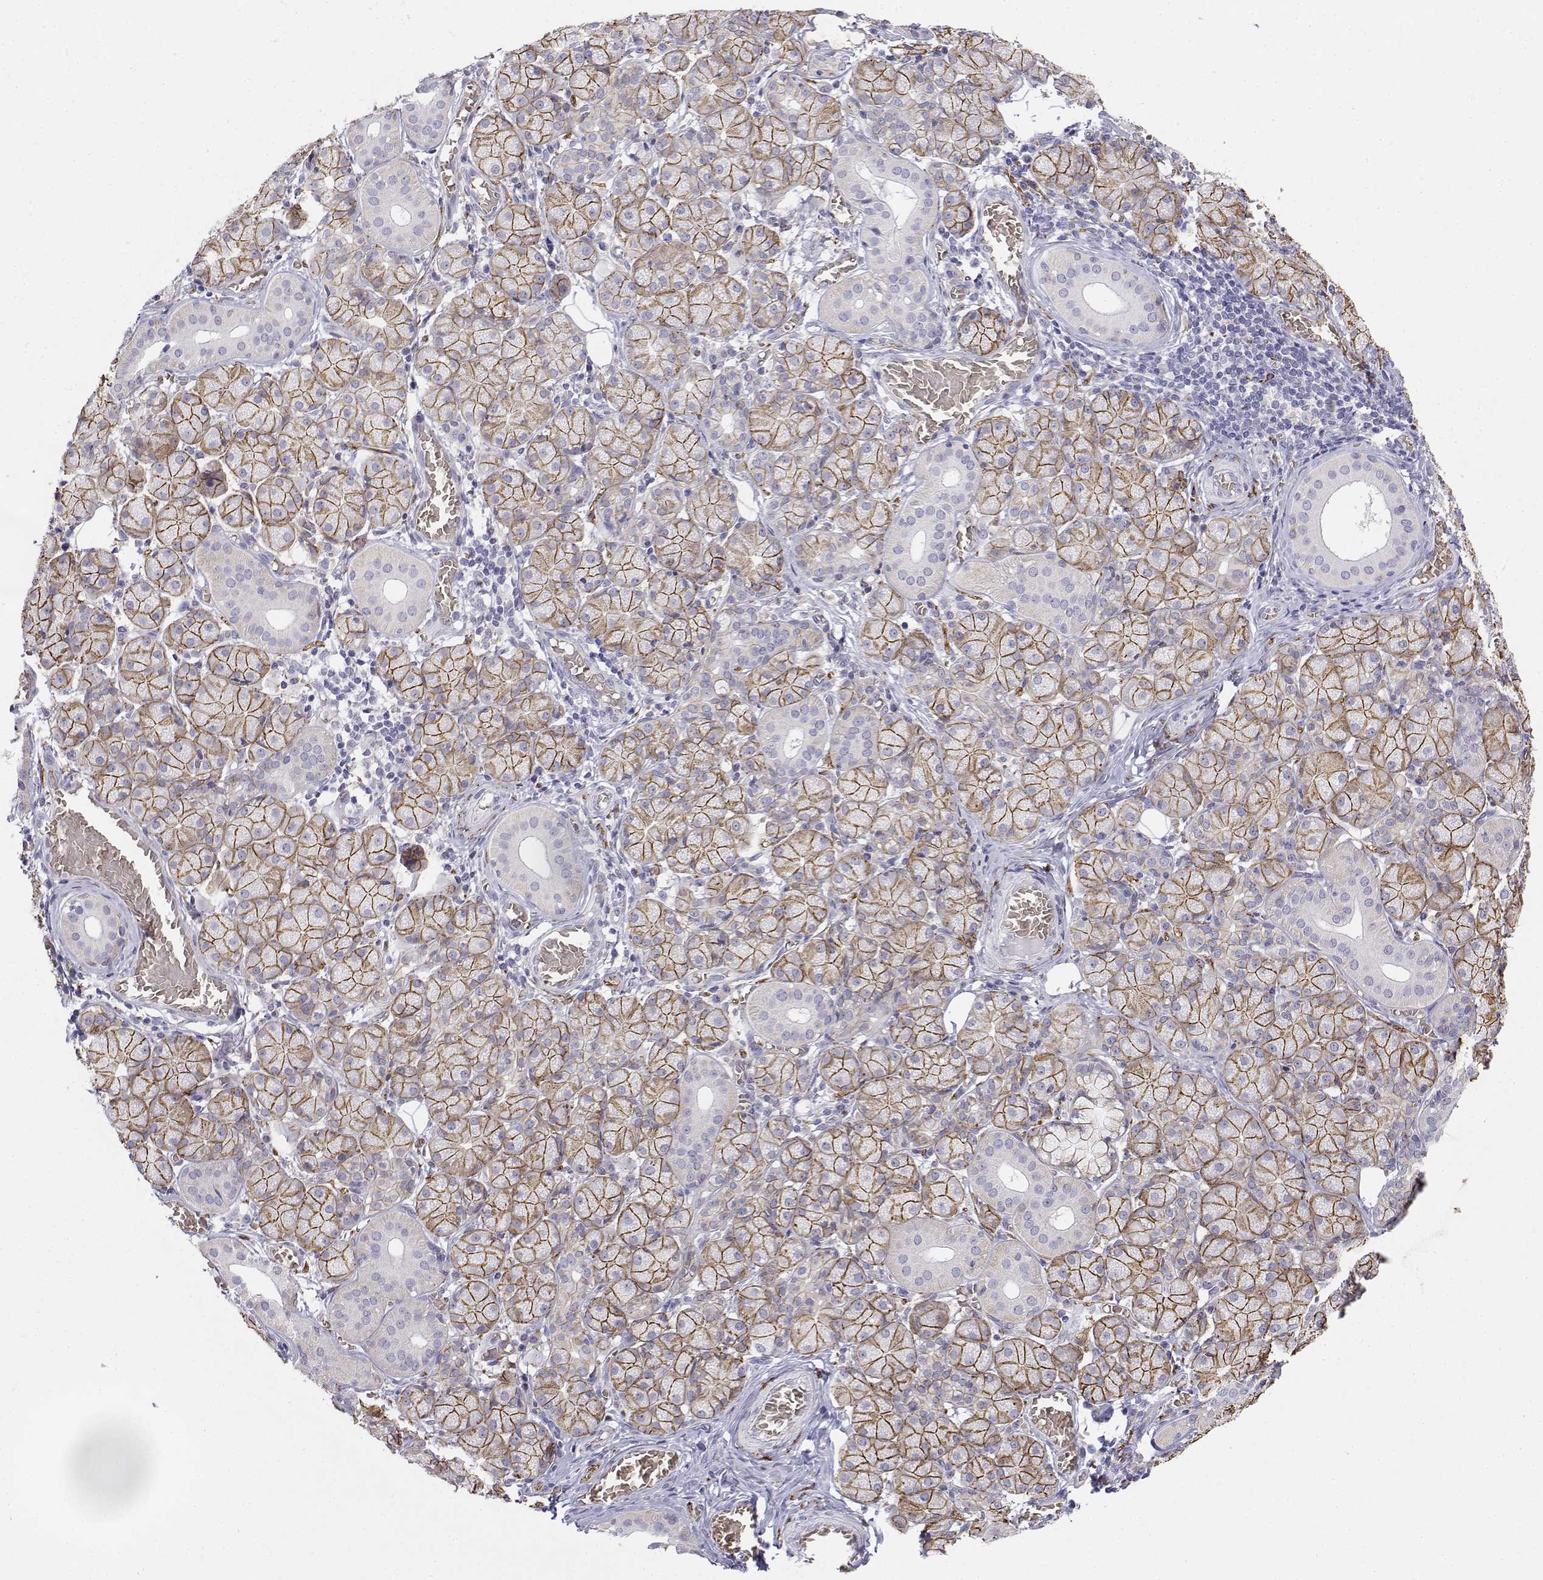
{"staining": {"intensity": "moderate", "quantity": ">75%", "location": "cytoplasmic/membranous"}, "tissue": "salivary gland", "cell_type": "Glandular cells", "image_type": "normal", "snomed": [{"axis": "morphology", "description": "Normal tissue, NOS"}, {"axis": "topography", "description": "Salivary gland"}, {"axis": "topography", "description": "Peripheral nerve tissue"}], "caption": "Immunohistochemistry image of unremarkable human salivary gland stained for a protein (brown), which reveals medium levels of moderate cytoplasmic/membranous expression in approximately >75% of glandular cells.", "gene": "CADM1", "patient": {"sex": "female", "age": 24}}